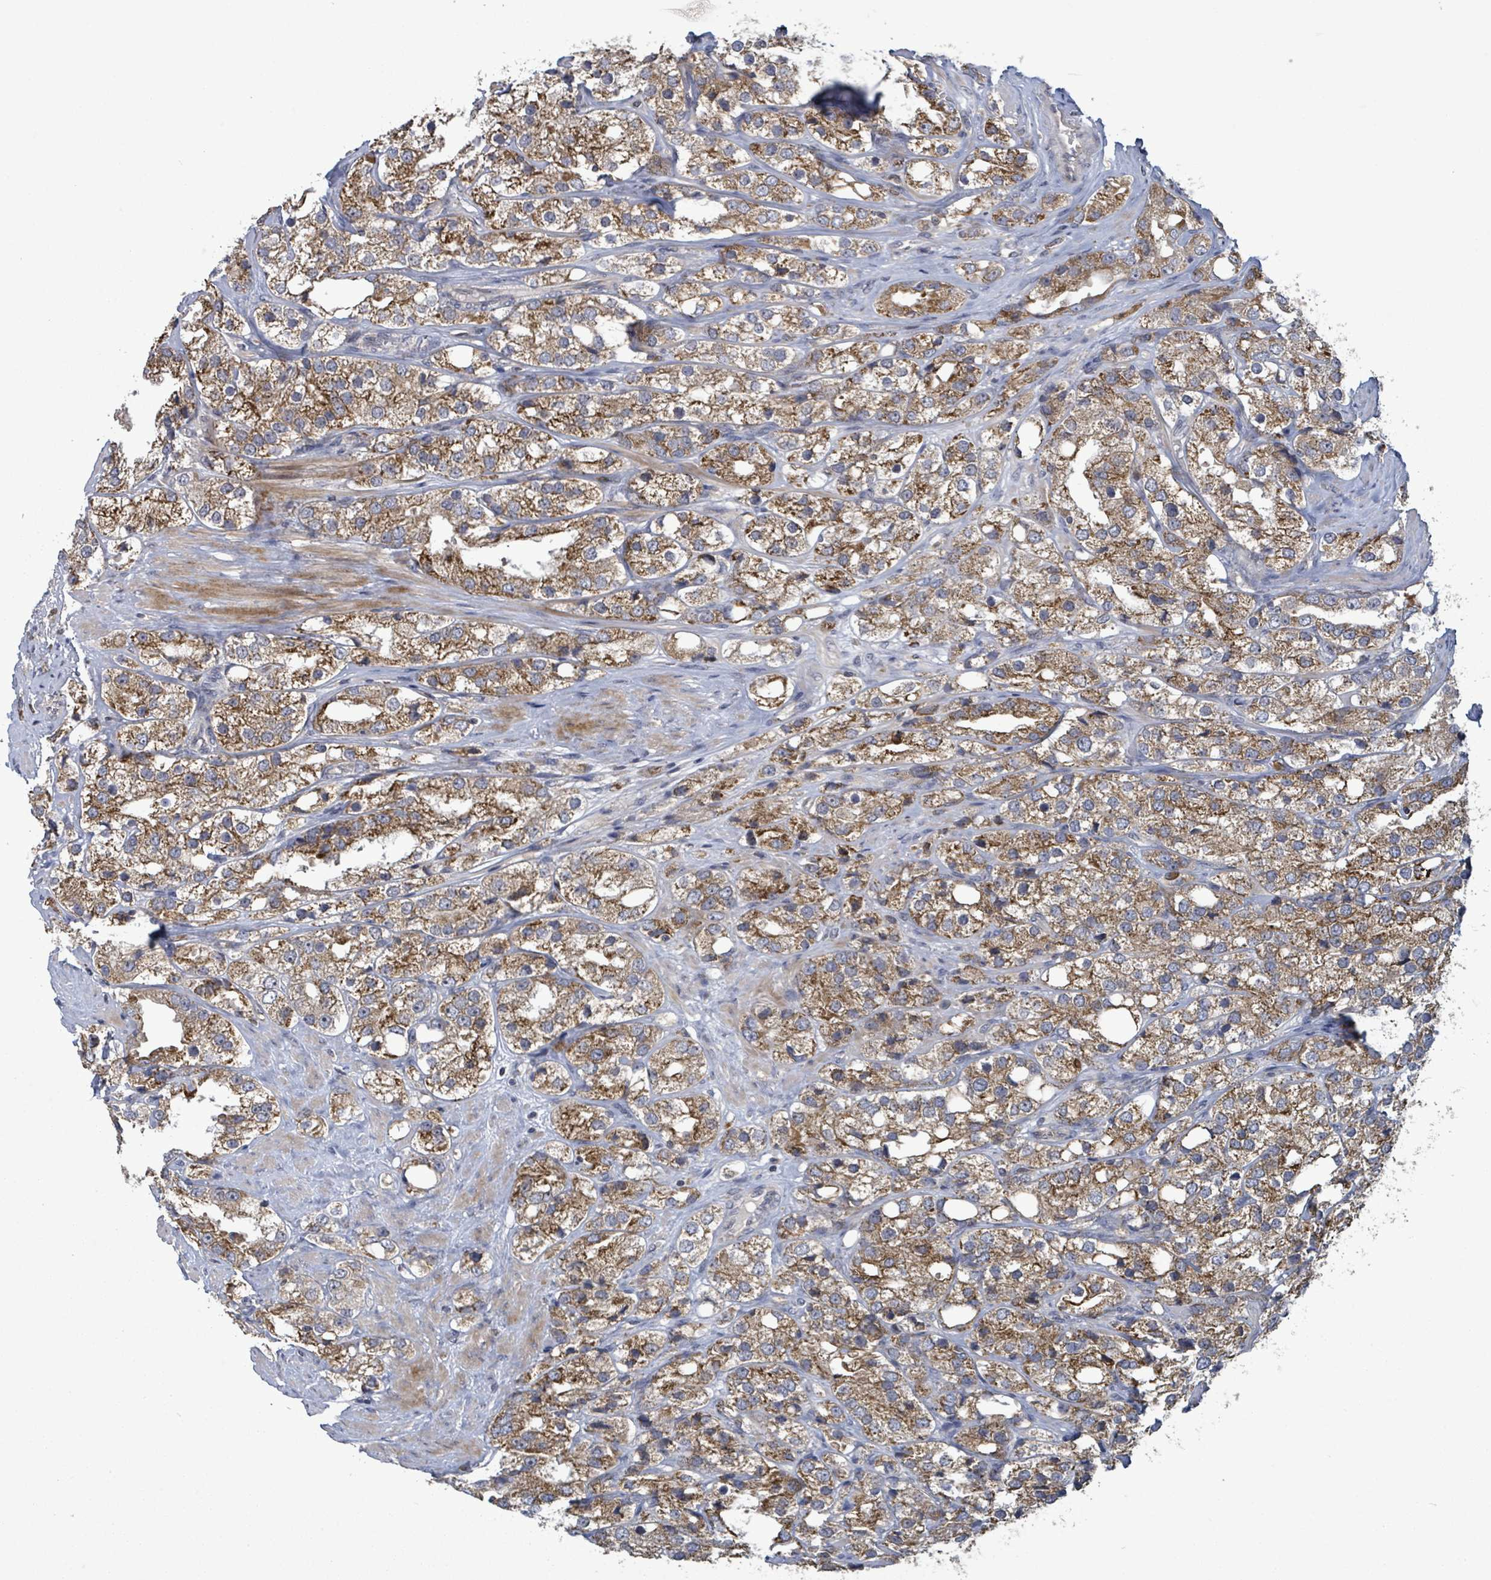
{"staining": {"intensity": "moderate", "quantity": ">75%", "location": "cytoplasmic/membranous"}, "tissue": "prostate cancer", "cell_type": "Tumor cells", "image_type": "cancer", "snomed": [{"axis": "morphology", "description": "Adenocarcinoma, NOS"}, {"axis": "topography", "description": "Prostate"}], "caption": "Protein staining shows moderate cytoplasmic/membranous positivity in approximately >75% of tumor cells in prostate cancer (adenocarcinoma).", "gene": "SERPINE3", "patient": {"sex": "male", "age": 79}}